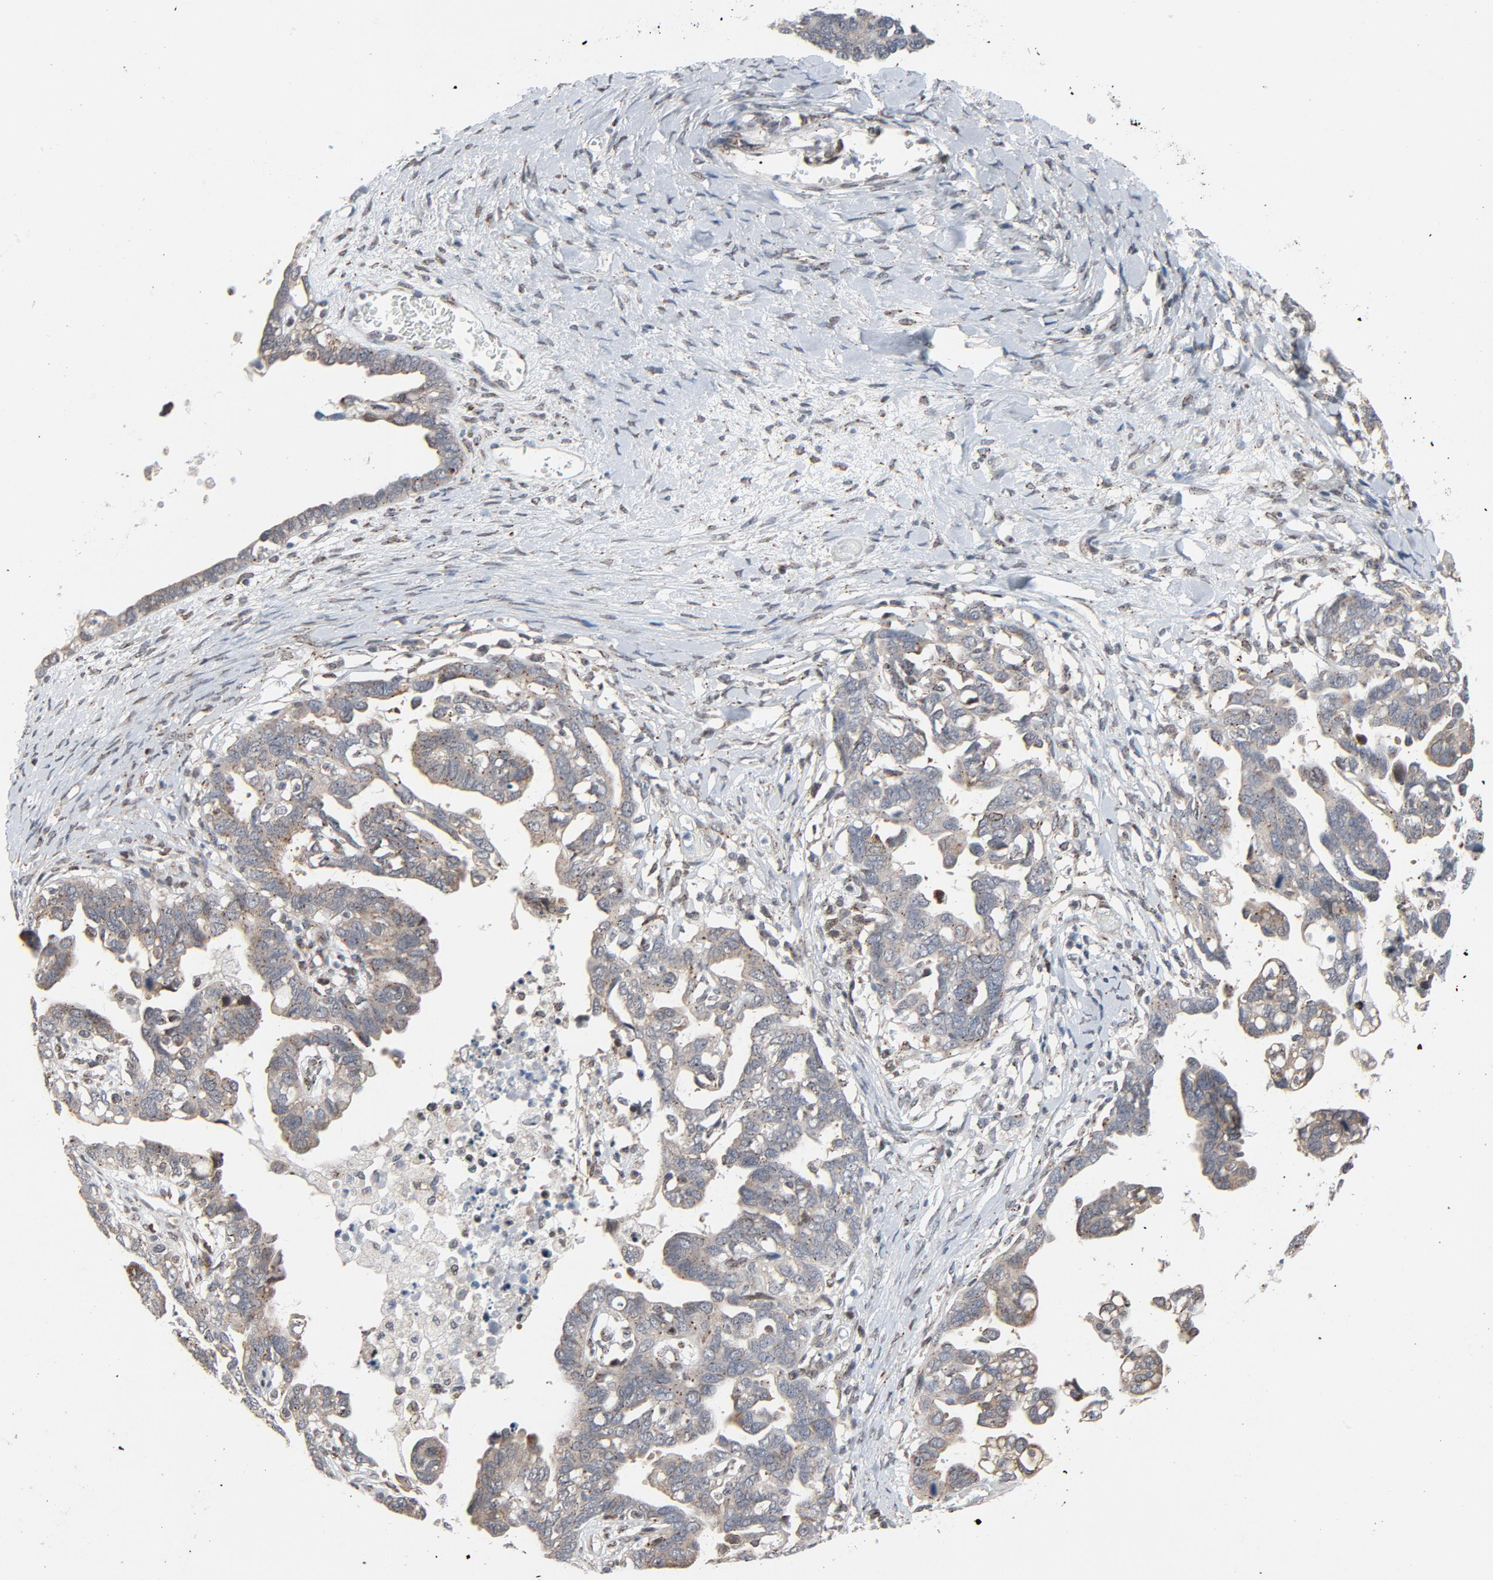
{"staining": {"intensity": "weak", "quantity": "25%-75%", "location": "cytoplasmic/membranous"}, "tissue": "ovarian cancer", "cell_type": "Tumor cells", "image_type": "cancer", "snomed": [{"axis": "morphology", "description": "Cystadenocarcinoma, serous, NOS"}, {"axis": "topography", "description": "Ovary"}], "caption": "Immunohistochemistry of ovarian cancer (serous cystadenocarcinoma) exhibits low levels of weak cytoplasmic/membranous expression in about 25%-75% of tumor cells.", "gene": "RPL12", "patient": {"sex": "female", "age": 69}}